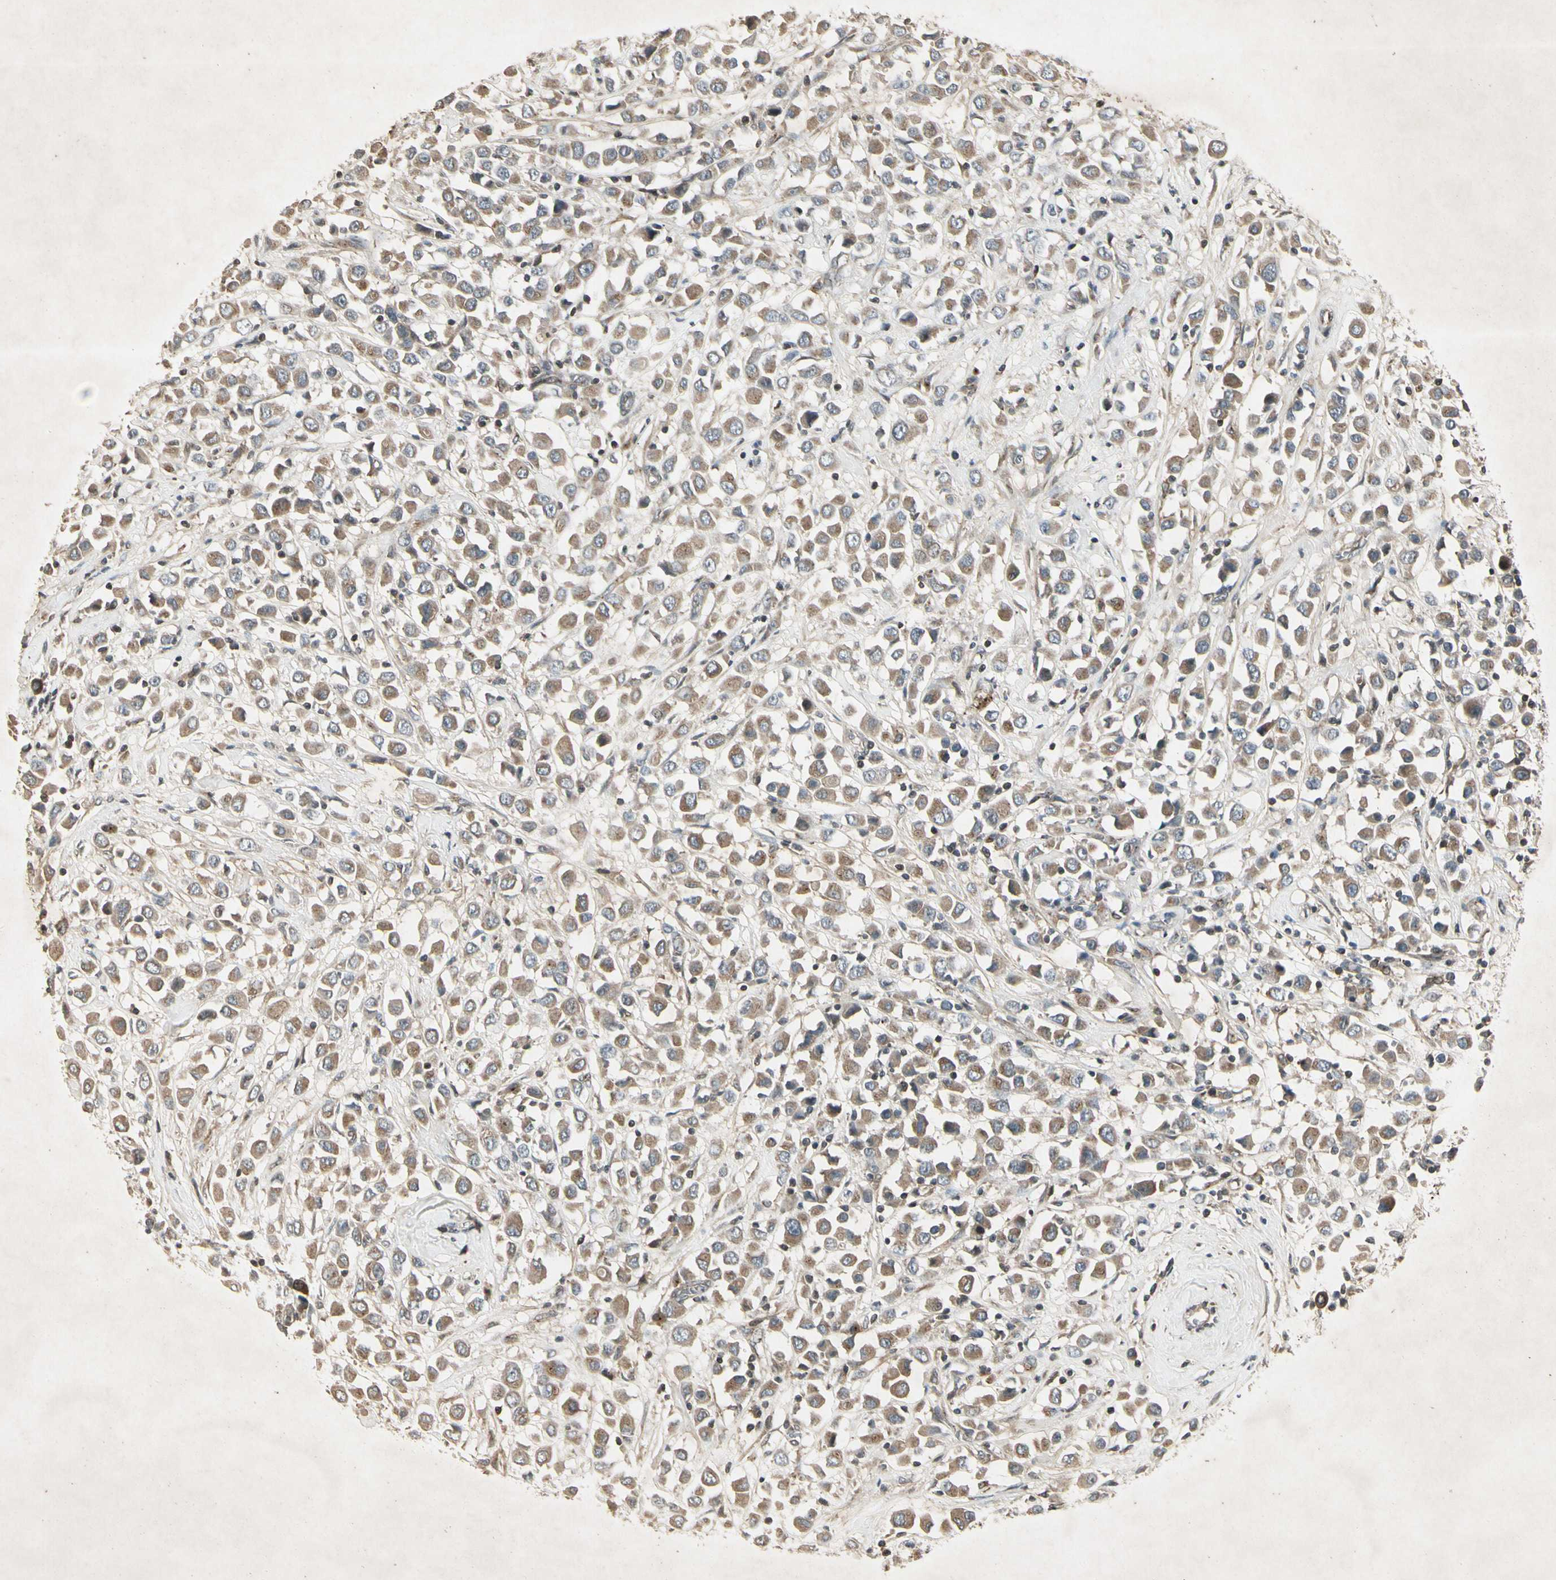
{"staining": {"intensity": "weak", "quantity": ">75%", "location": "cytoplasmic/membranous"}, "tissue": "breast cancer", "cell_type": "Tumor cells", "image_type": "cancer", "snomed": [{"axis": "morphology", "description": "Duct carcinoma"}, {"axis": "topography", "description": "Breast"}], "caption": "Breast infiltrating ductal carcinoma stained with DAB immunohistochemistry exhibits low levels of weak cytoplasmic/membranous positivity in about >75% of tumor cells.", "gene": "TEK", "patient": {"sex": "female", "age": 61}}